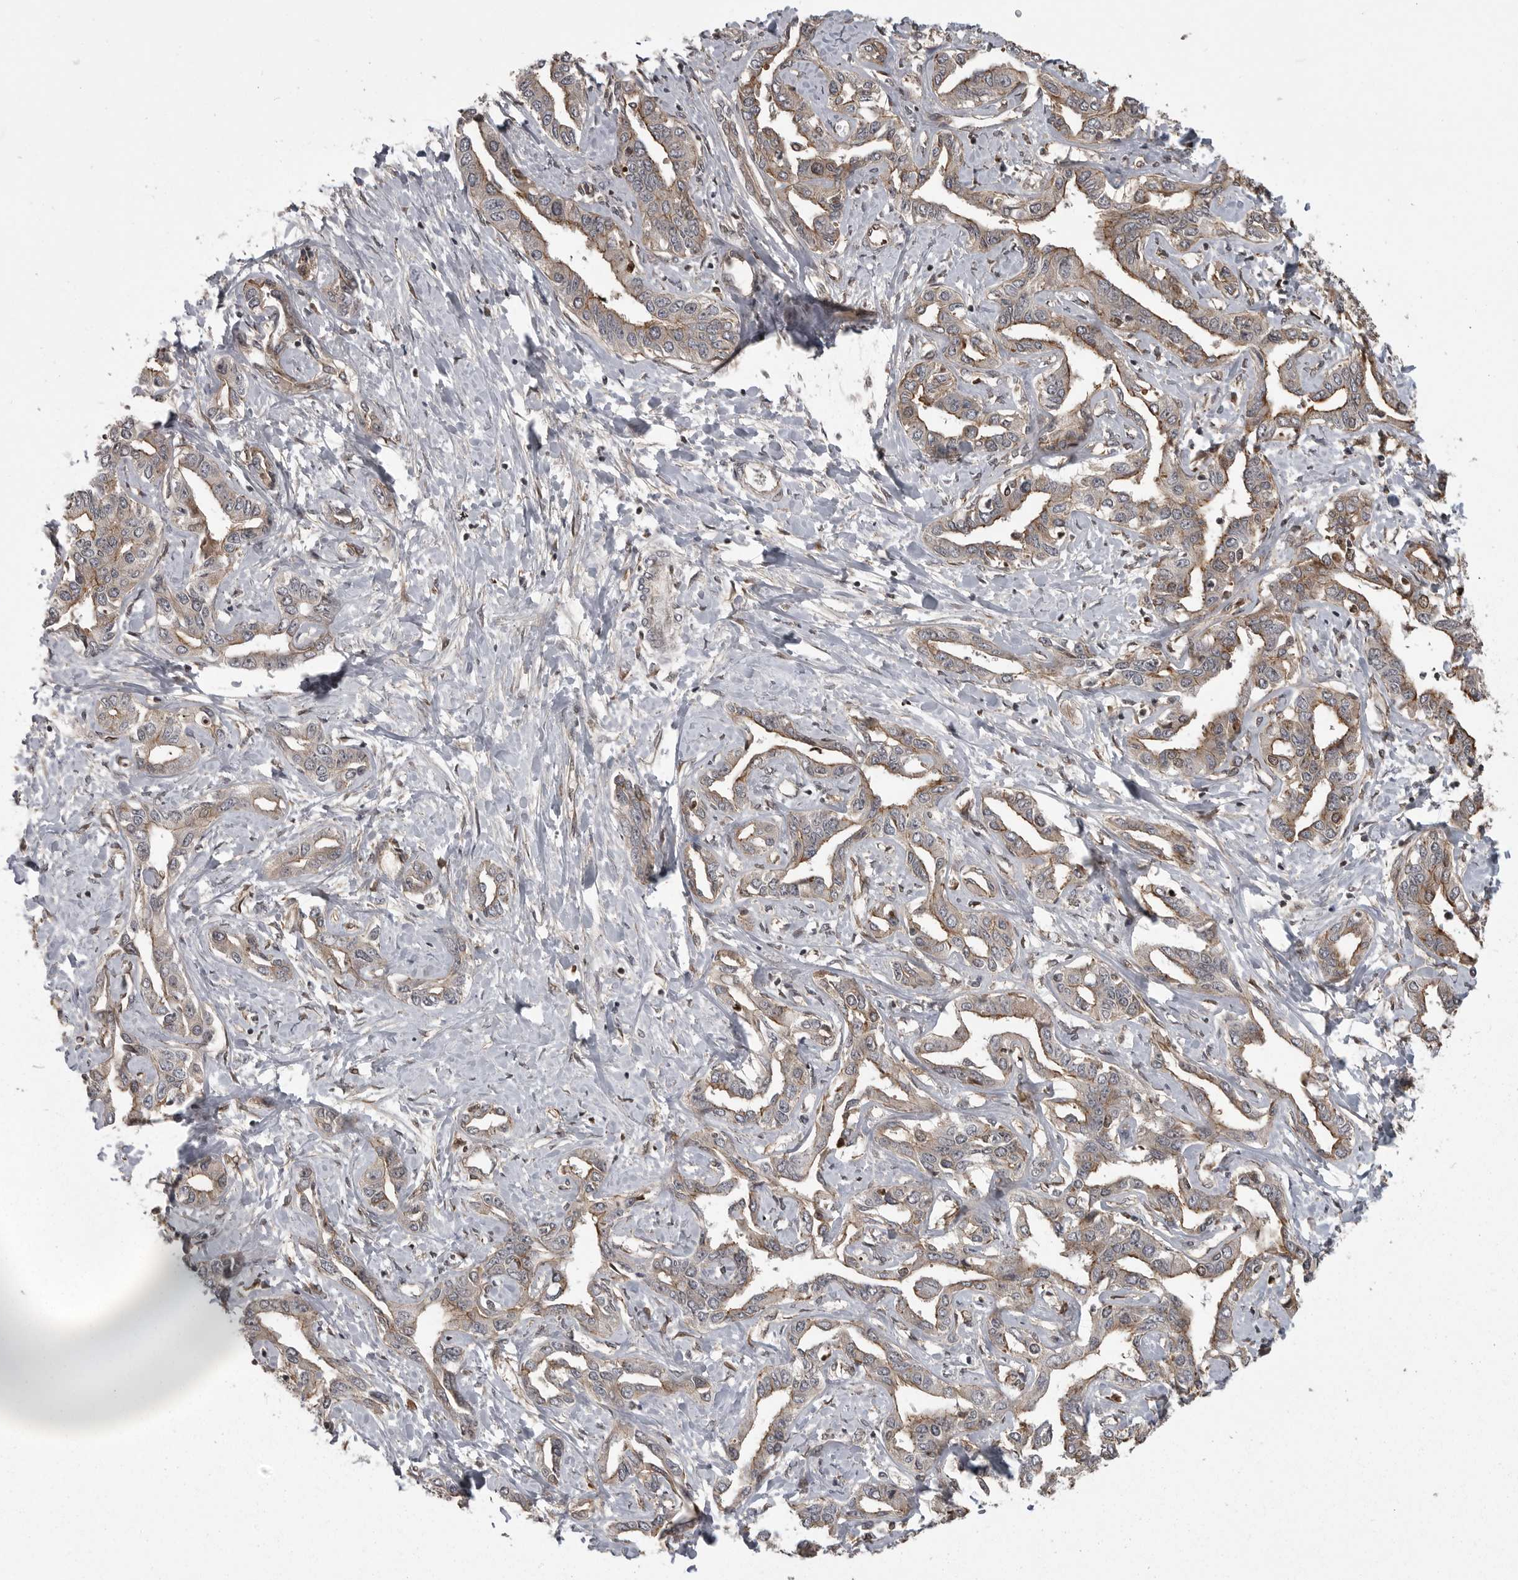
{"staining": {"intensity": "moderate", "quantity": ">75%", "location": "cytoplasmic/membranous"}, "tissue": "liver cancer", "cell_type": "Tumor cells", "image_type": "cancer", "snomed": [{"axis": "morphology", "description": "Cholangiocarcinoma"}, {"axis": "topography", "description": "Liver"}], "caption": "This histopathology image demonstrates liver cancer stained with immunohistochemistry (IHC) to label a protein in brown. The cytoplasmic/membranous of tumor cells show moderate positivity for the protein. Nuclei are counter-stained blue.", "gene": "DNAJC8", "patient": {"sex": "male", "age": 59}}